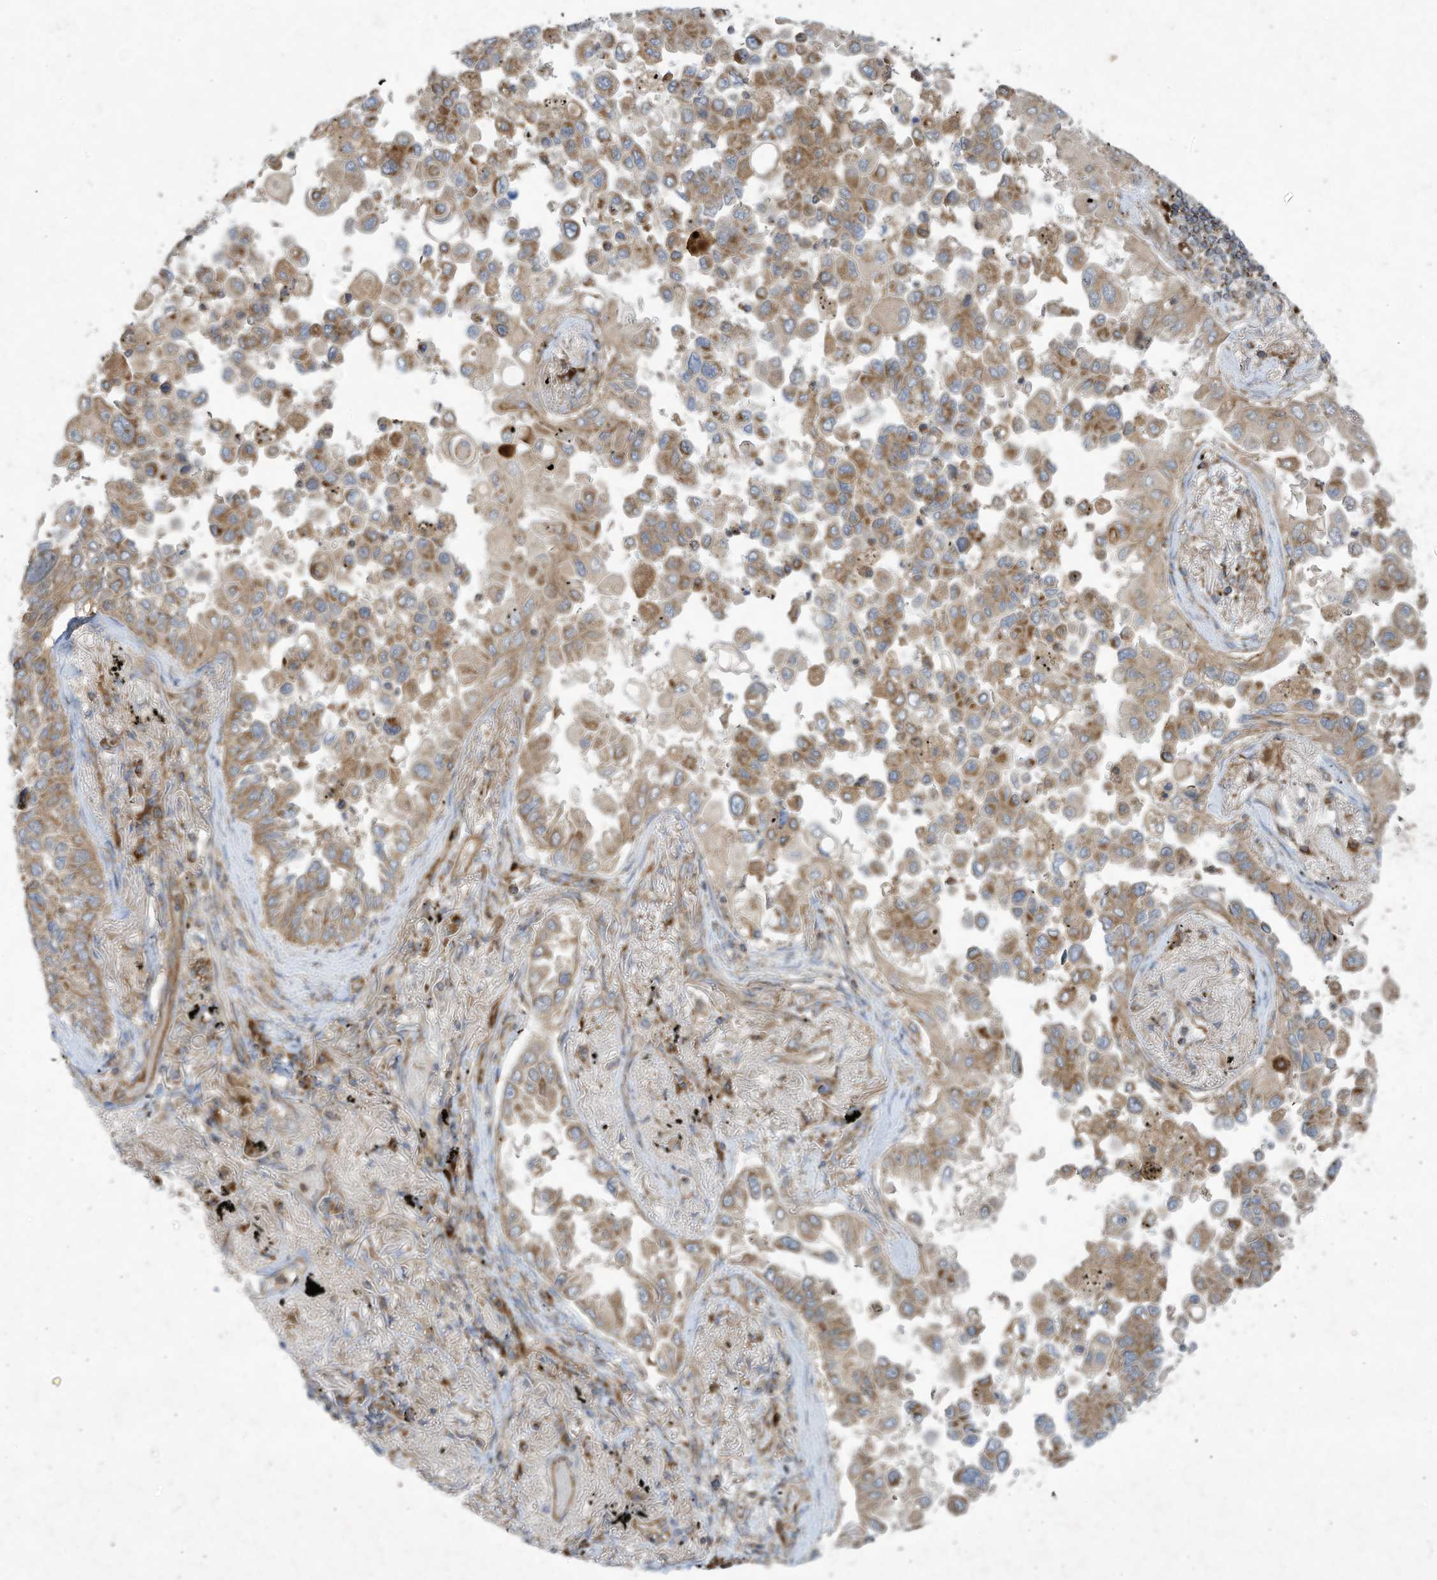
{"staining": {"intensity": "weak", "quantity": ">75%", "location": "cytoplasmic/membranous"}, "tissue": "lung cancer", "cell_type": "Tumor cells", "image_type": "cancer", "snomed": [{"axis": "morphology", "description": "Adenocarcinoma, NOS"}, {"axis": "topography", "description": "Lung"}], "caption": "Human lung adenocarcinoma stained with a brown dye reveals weak cytoplasmic/membranous positive expression in about >75% of tumor cells.", "gene": "SYNJ2", "patient": {"sex": "female", "age": 67}}